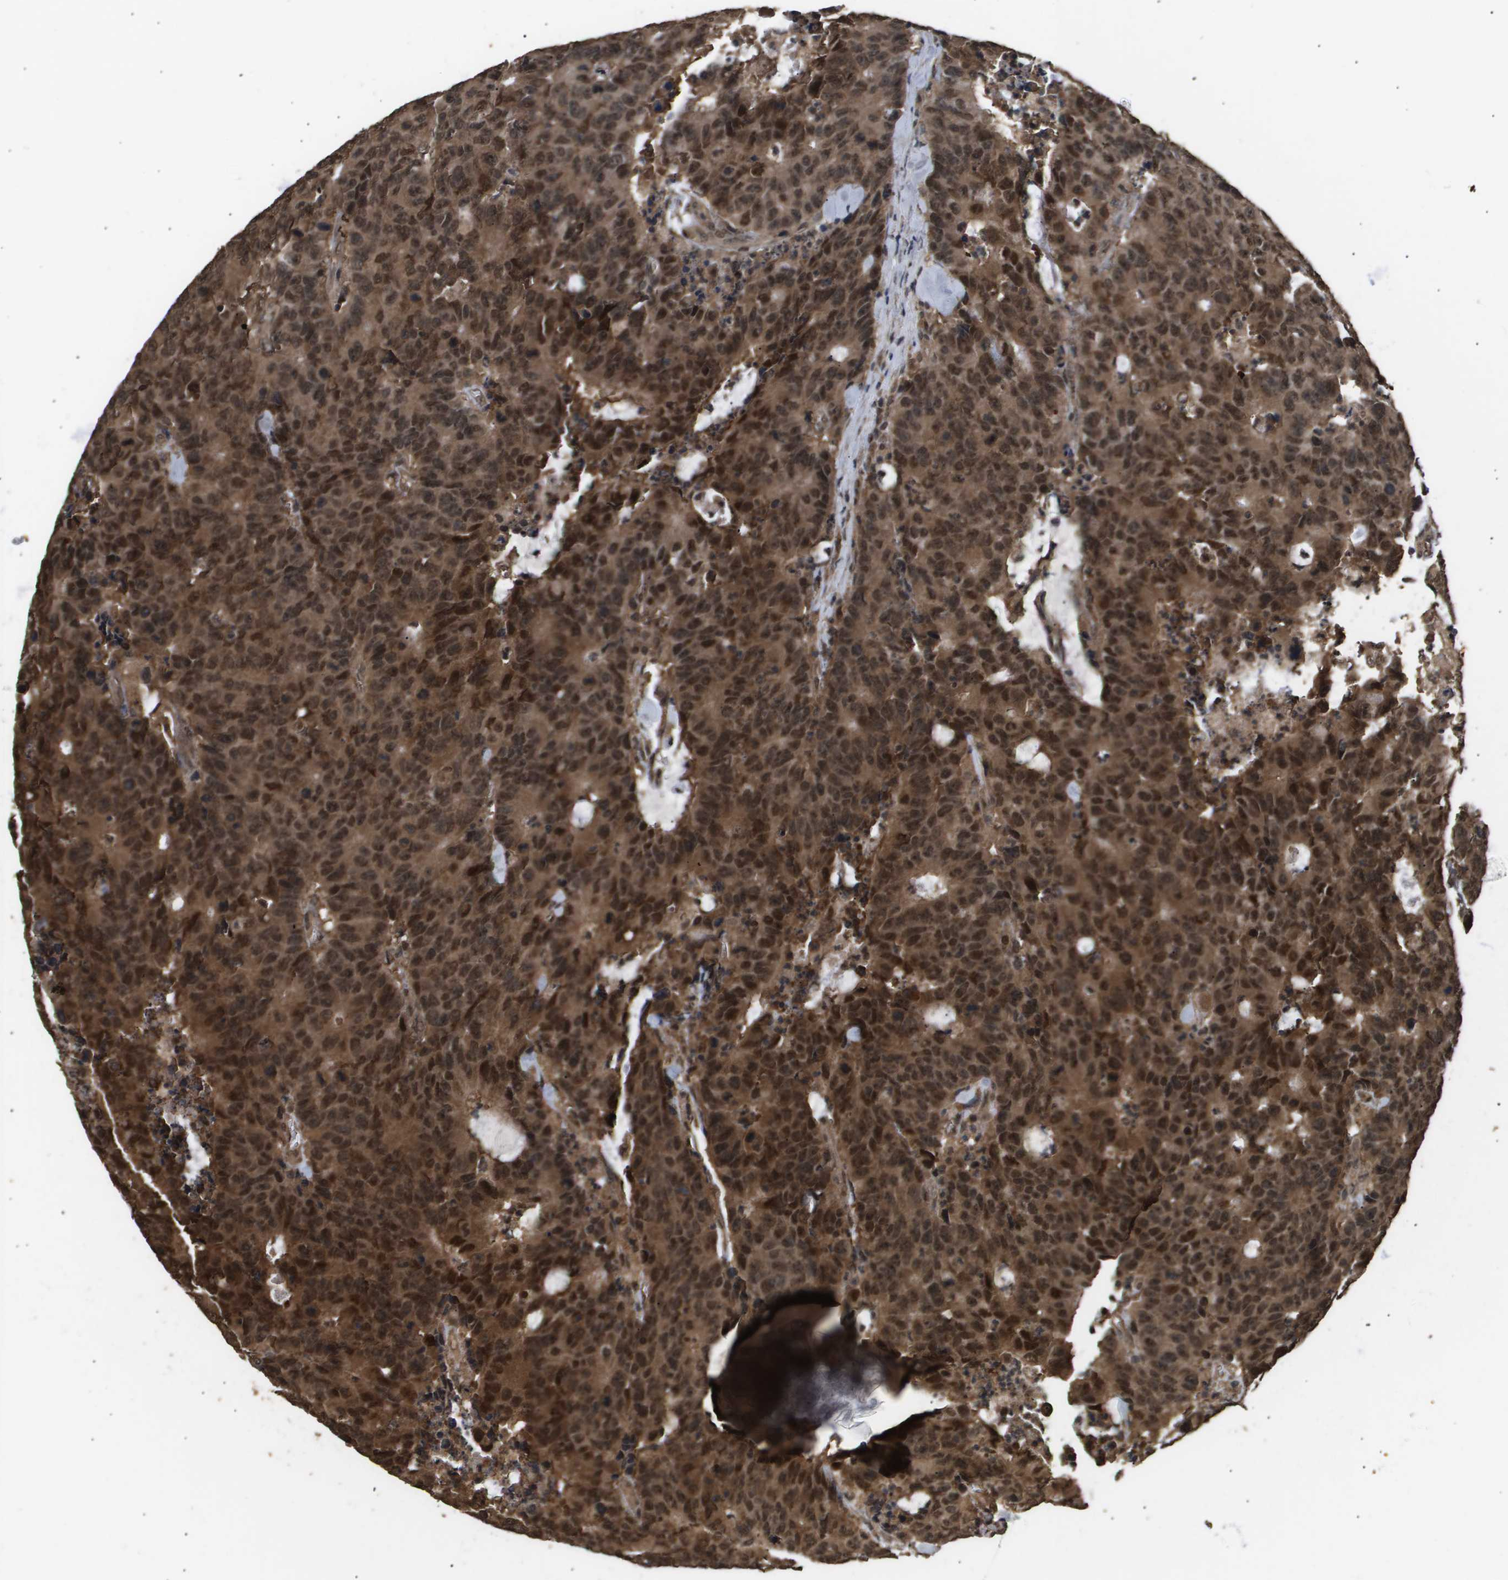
{"staining": {"intensity": "strong", "quantity": ">75%", "location": "cytoplasmic/membranous,nuclear"}, "tissue": "colorectal cancer", "cell_type": "Tumor cells", "image_type": "cancer", "snomed": [{"axis": "morphology", "description": "Adenocarcinoma, NOS"}, {"axis": "topography", "description": "Colon"}], "caption": "Protein expression analysis of adenocarcinoma (colorectal) shows strong cytoplasmic/membranous and nuclear expression in approximately >75% of tumor cells. Using DAB (3,3'-diaminobenzidine) (brown) and hematoxylin (blue) stains, captured at high magnification using brightfield microscopy.", "gene": "ING1", "patient": {"sex": "female", "age": 86}}